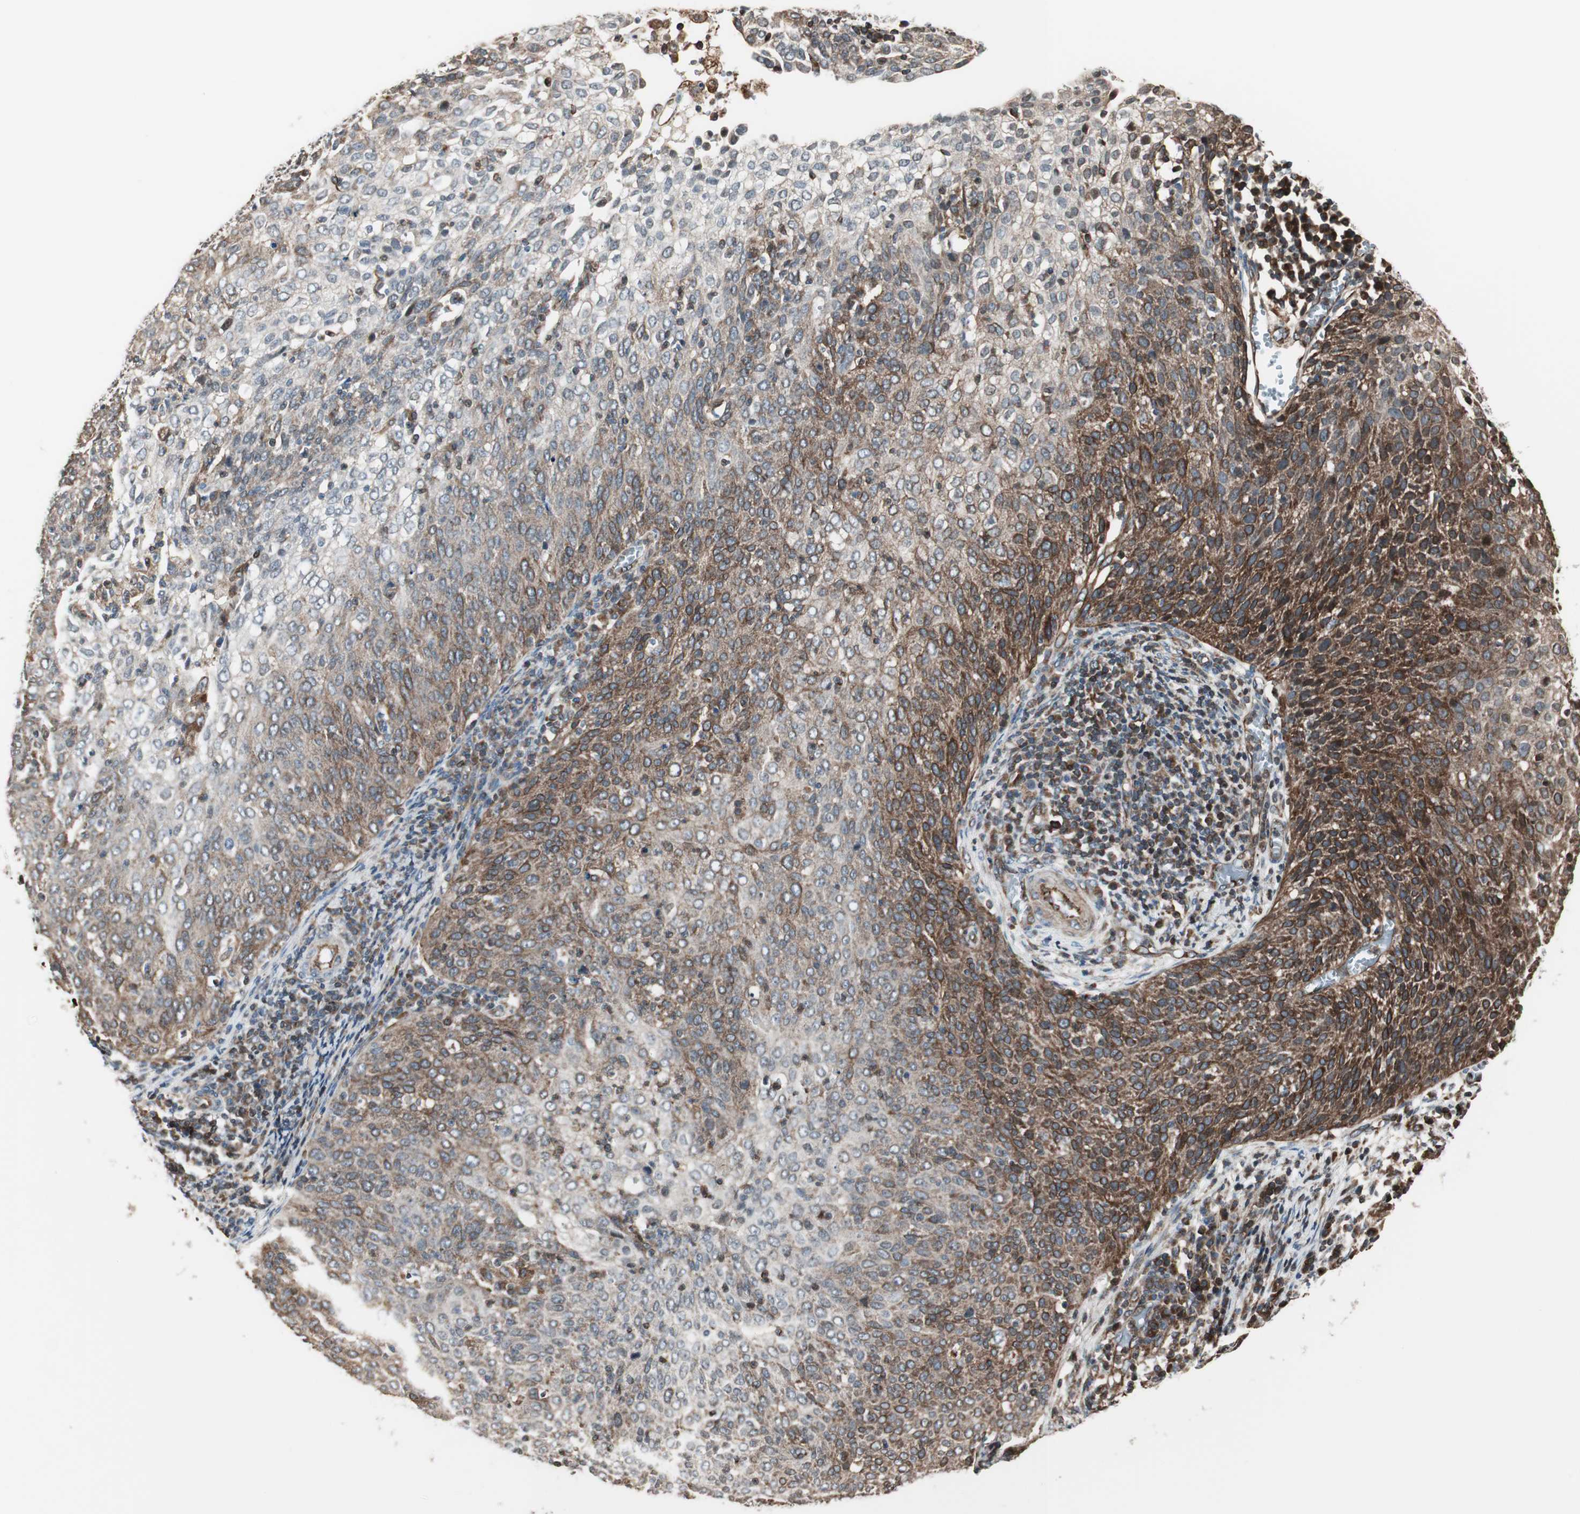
{"staining": {"intensity": "moderate", "quantity": ">75%", "location": "cytoplasmic/membranous"}, "tissue": "cervical cancer", "cell_type": "Tumor cells", "image_type": "cancer", "snomed": [{"axis": "morphology", "description": "Squamous cell carcinoma, NOS"}, {"axis": "topography", "description": "Cervix"}], "caption": "Cervical squamous cell carcinoma tissue displays moderate cytoplasmic/membranous expression in about >75% of tumor cells", "gene": "MAD2L2", "patient": {"sex": "female", "age": 38}}